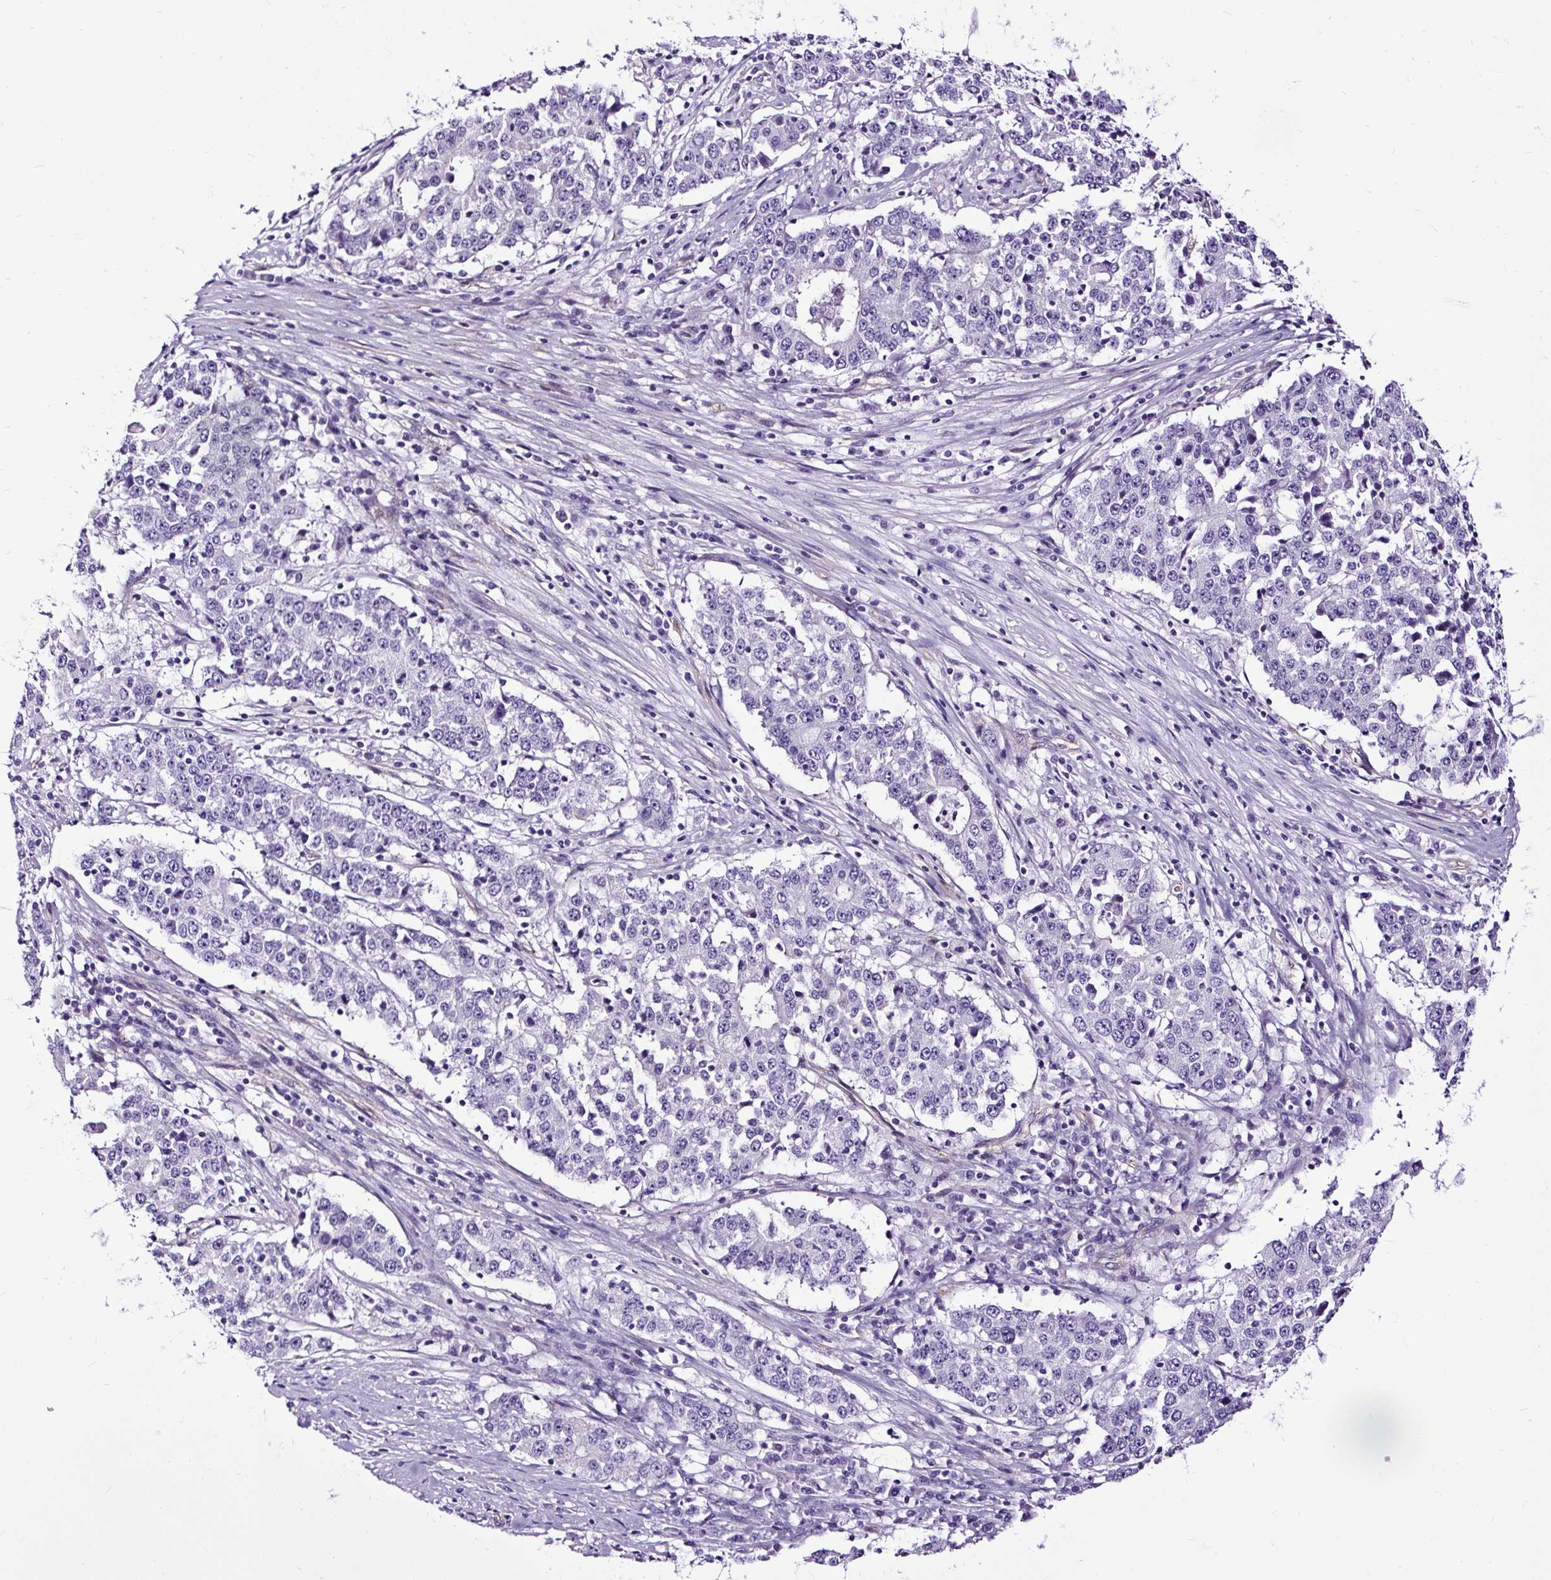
{"staining": {"intensity": "negative", "quantity": "none", "location": "none"}, "tissue": "stomach cancer", "cell_type": "Tumor cells", "image_type": "cancer", "snomed": [{"axis": "morphology", "description": "Adenocarcinoma, NOS"}, {"axis": "topography", "description": "Stomach"}], "caption": "Tumor cells show no significant protein expression in adenocarcinoma (stomach).", "gene": "SLC7A8", "patient": {"sex": "male", "age": 59}}